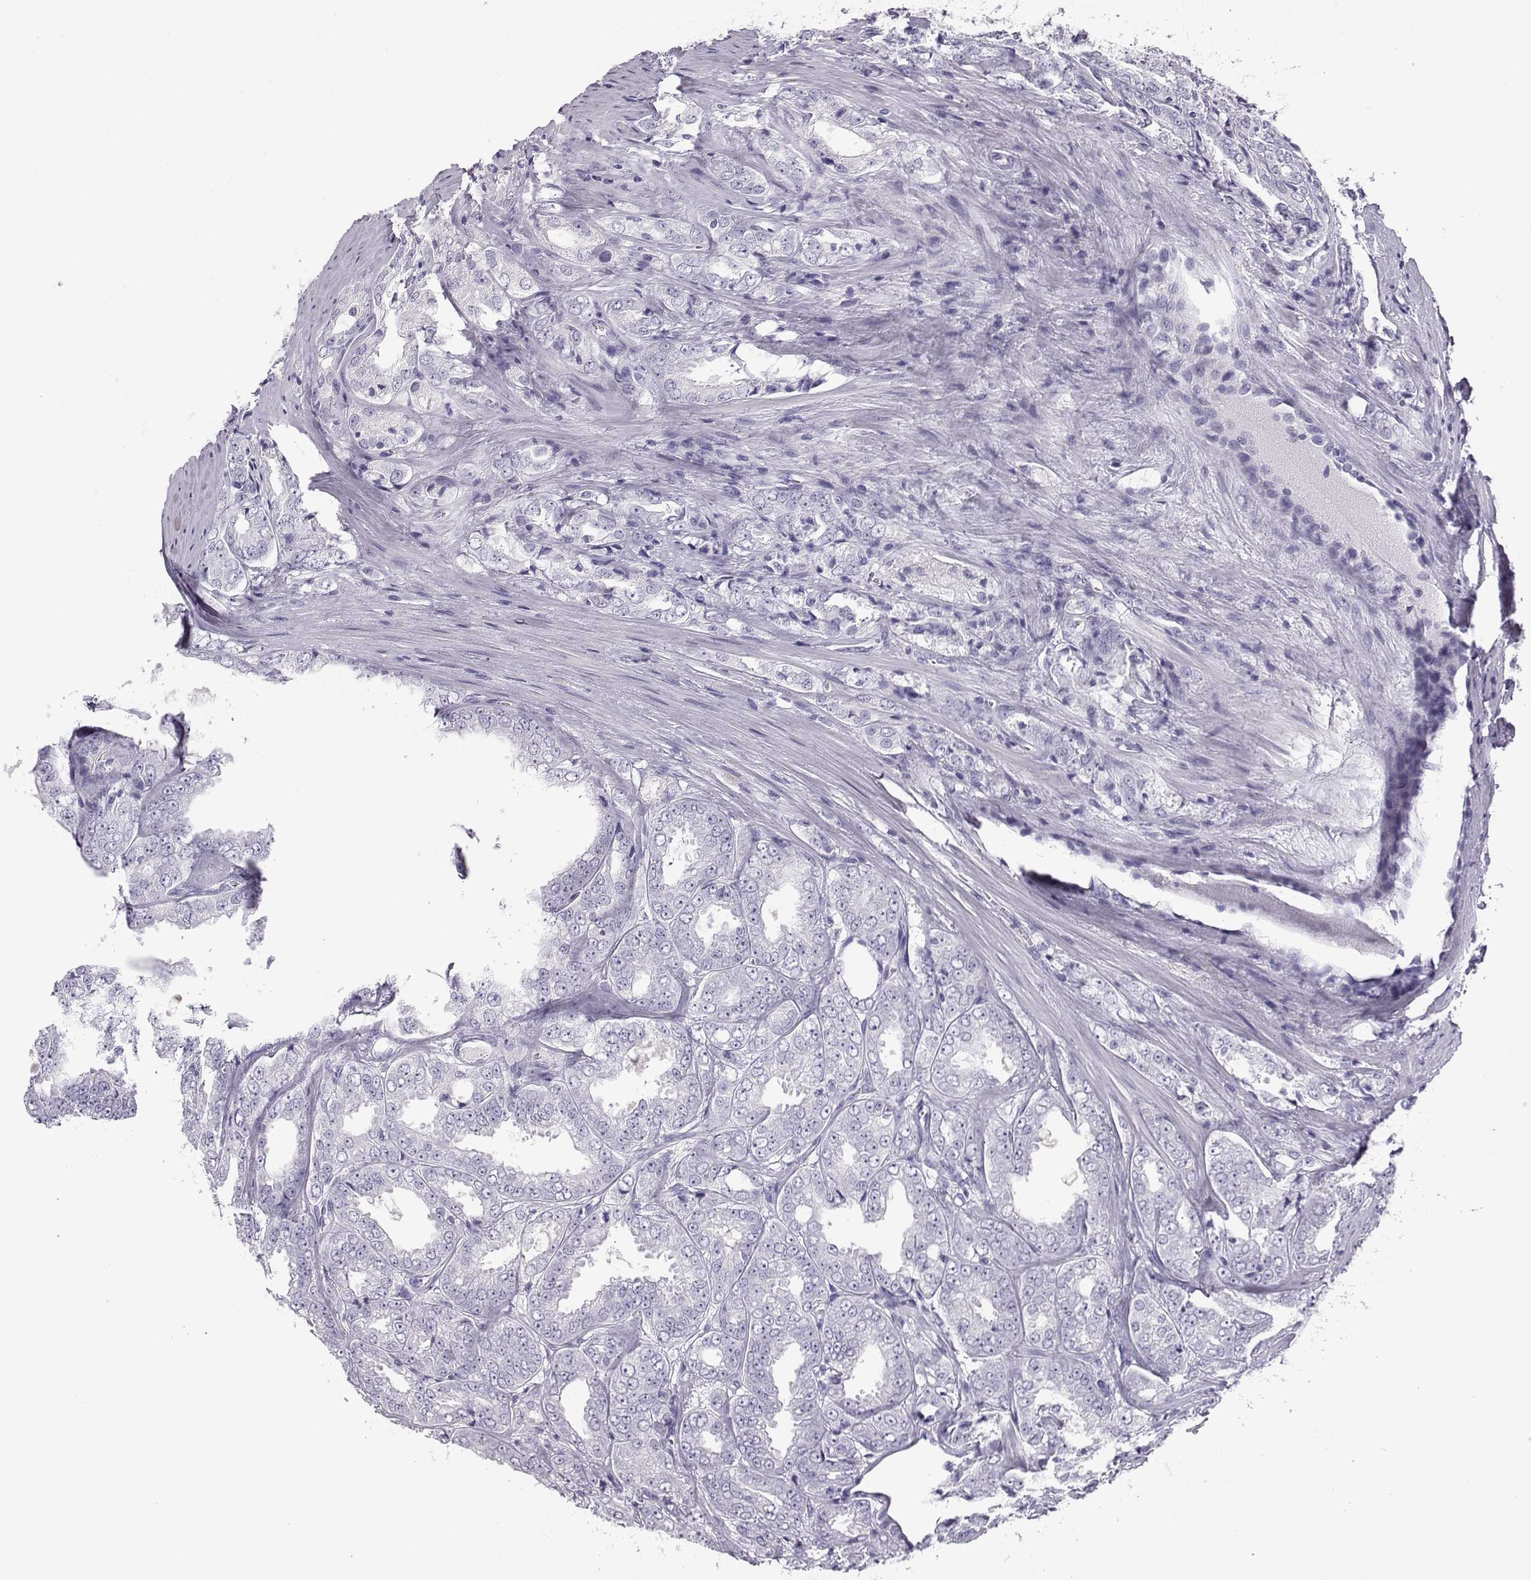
{"staining": {"intensity": "negative", "quantity": "none", "location": "none"}, "tissue": "prostate cancer", "cell_type": "Tumor cells", "image_type": "cancer", "snomed": [{"axis": "morphology", "description": "Adenocarcinoma, NOS"}, {"axis": "morphology", "description": "Adenocarcinoma, High grade"}, {"axis": "topography", "description": "Prostate"}], "caption": "Prostate adenocarcinoma was stained to show a protein in brown. There is no significant staining in tumor cells. The staining is performed using DAB (3,3'-diaminobenzidine) brown chromogen with nuclei counter-stained in using hematoxylin.", "gene": "NEFL", "patient": {"sex": "male", "age": 70}}